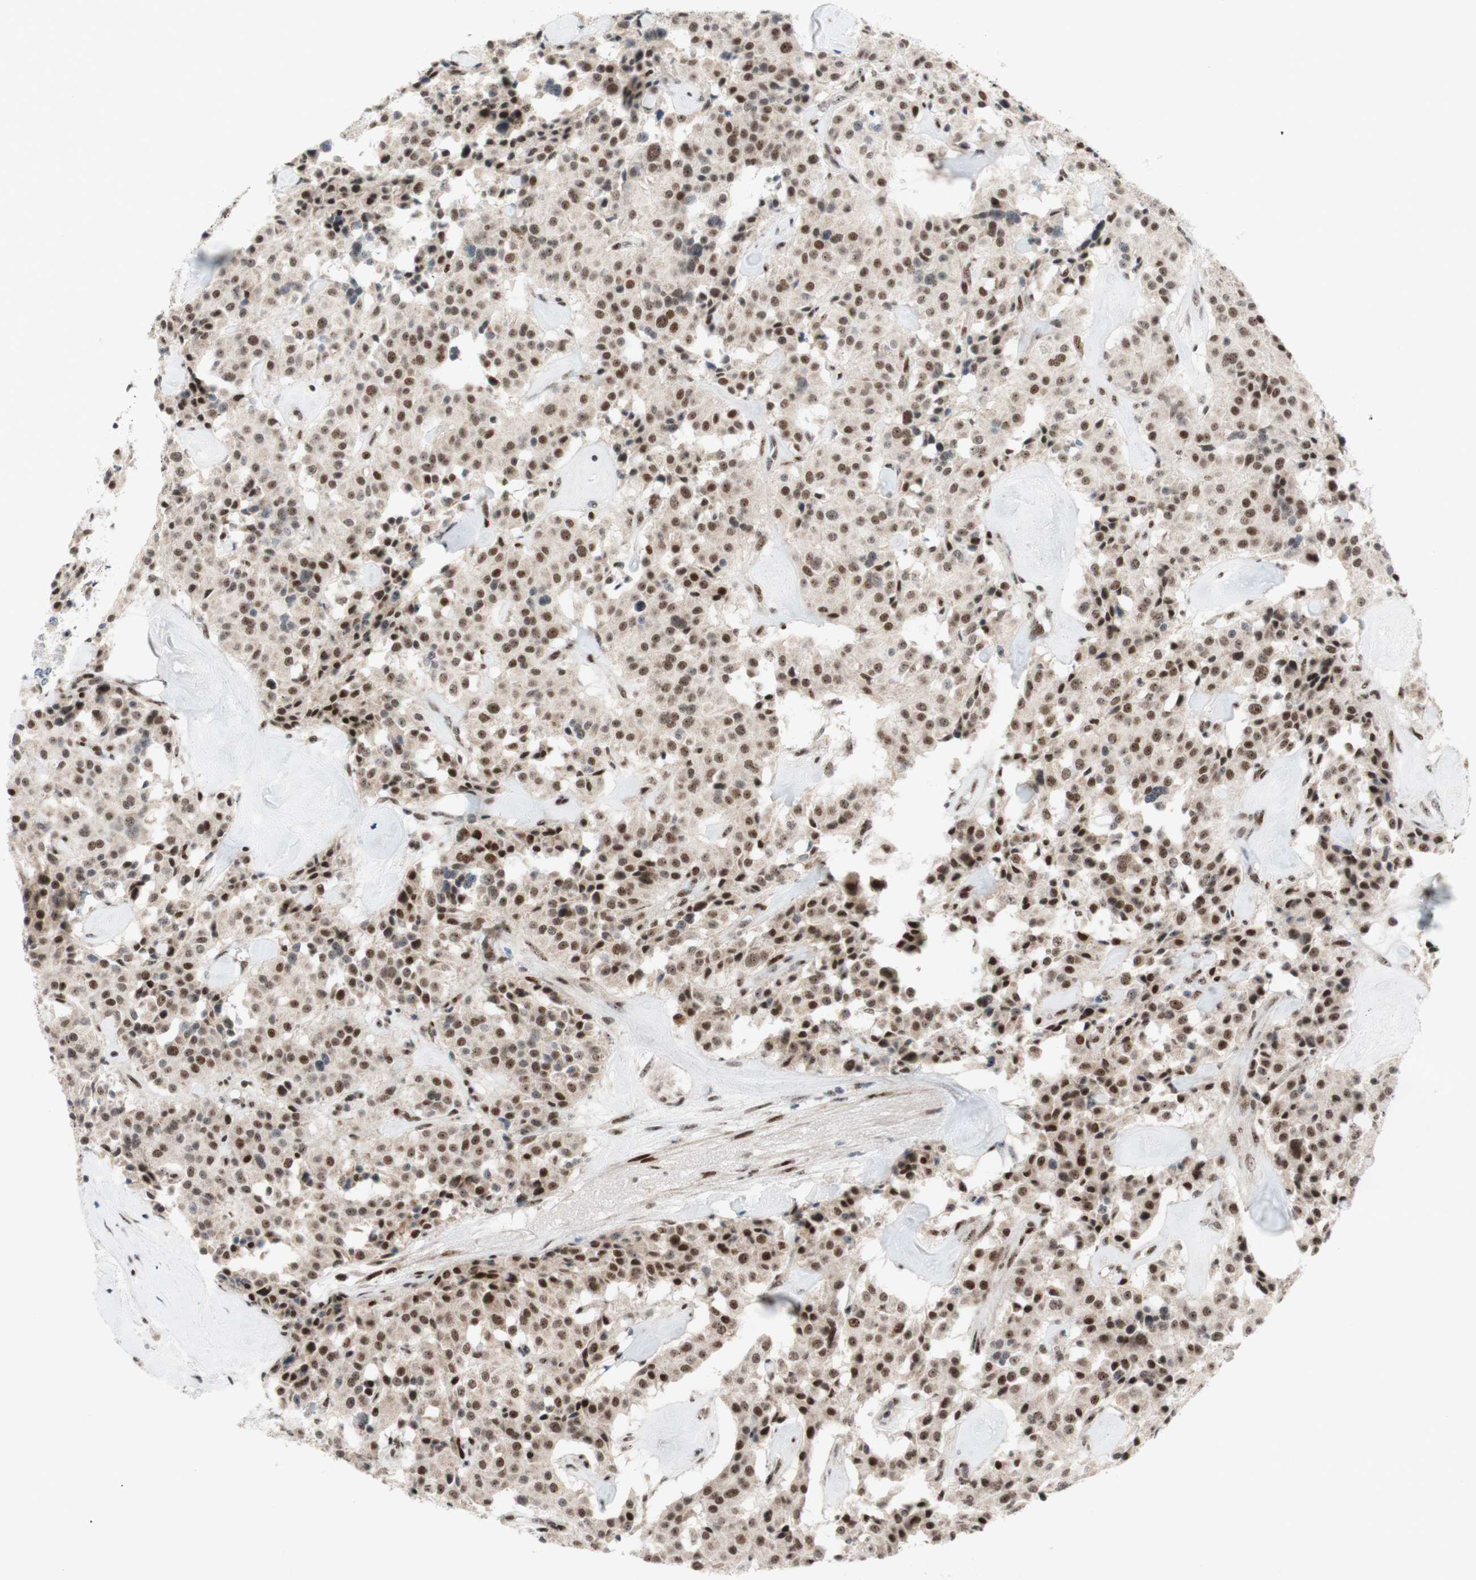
{"staining": {"intensity": "strong", "quantity": ">75%", "location": "nuclear"}, "tissue": "carcinoid", "cell_type": "Tumor cells", "image_type": "cancer", "snomed": [{"axis": "morphology", "description": "Carcinoid, malignant, NOS"}, {"axis": "topography", "description": "Lung"}], "caption": "Immunohistochemical staining of human carcinoid demonstrates high levels of strong nuclear staining in about >75% of tumor cells.", "gene": "POLR1A", "patient": {"sex": "male", "age": 30}}